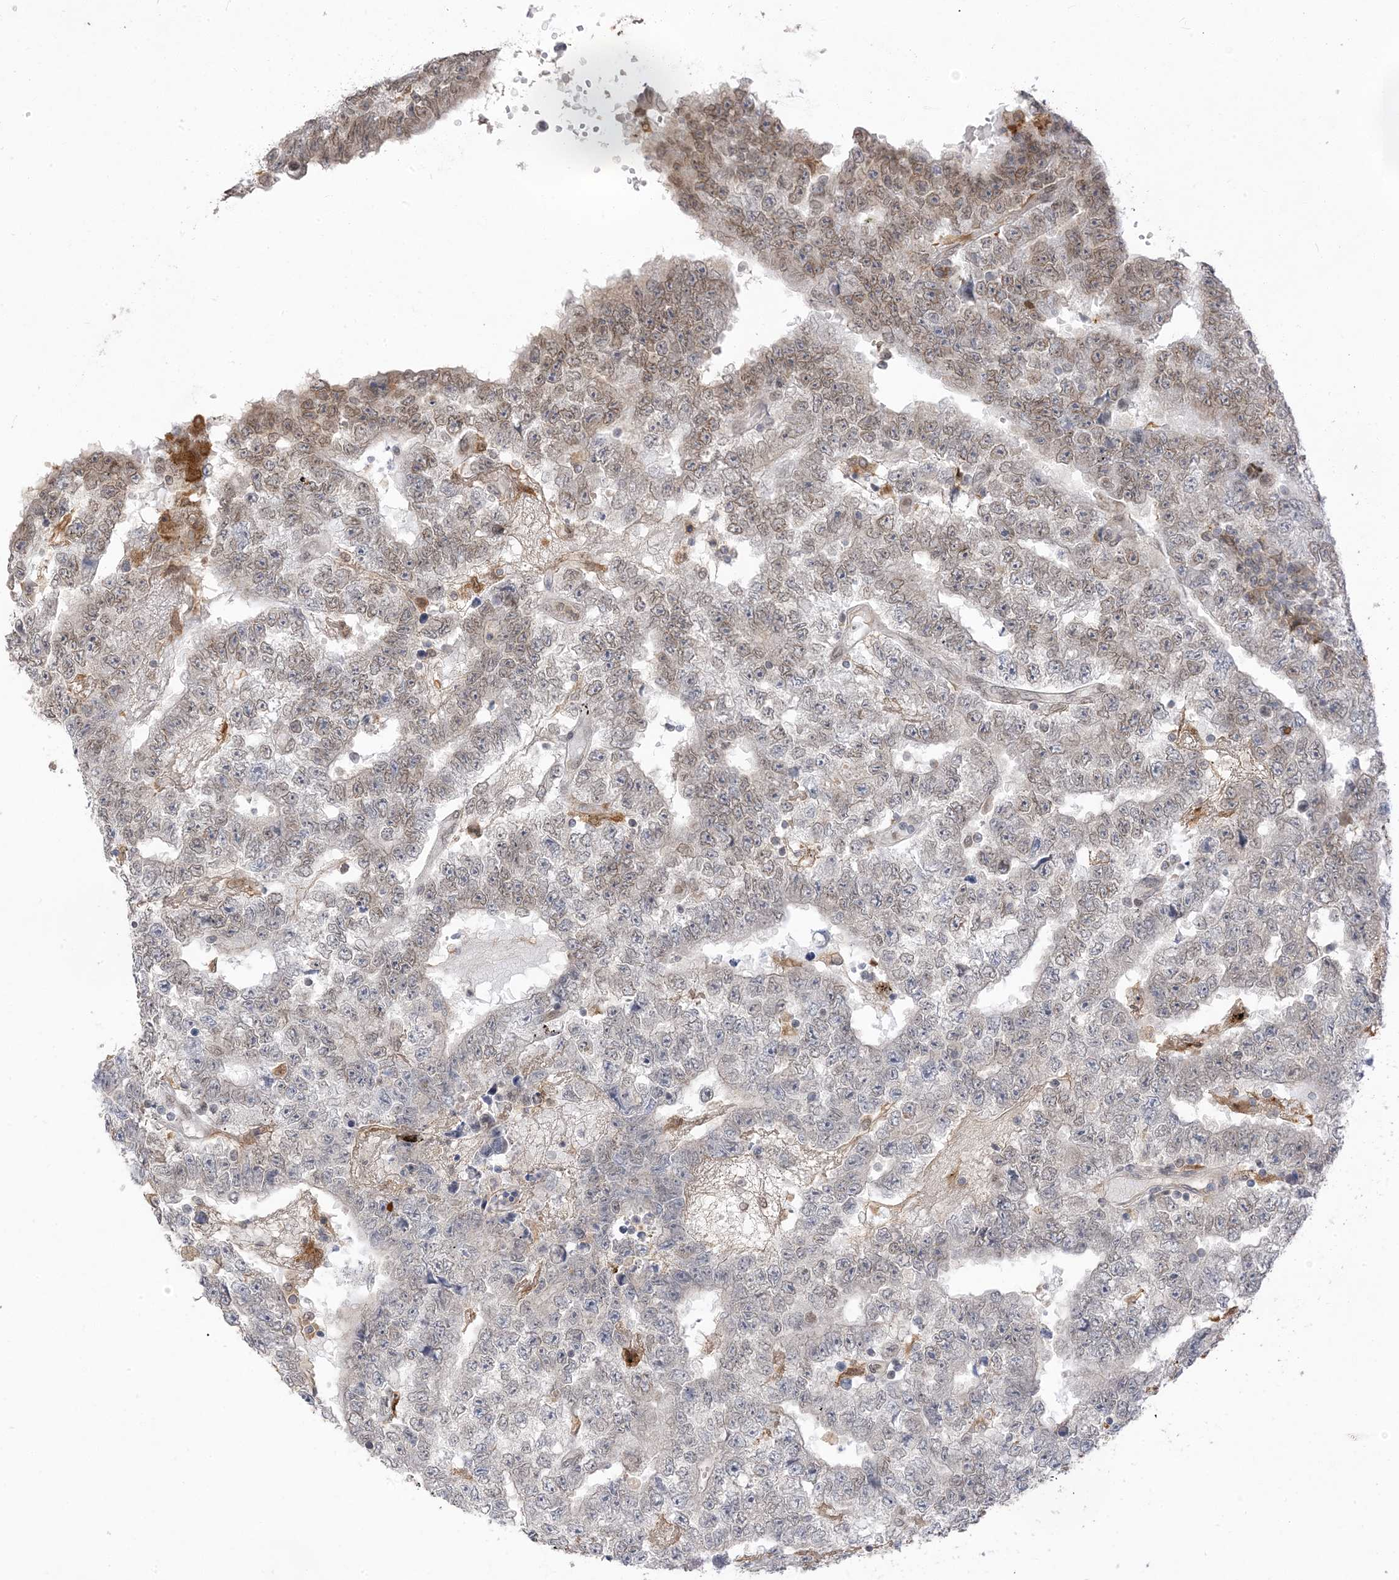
{"staining": {"intensity": "weak", "quantity": "<25%", "location": "nuclear"}, "tissue": "testis cancer", "cell_type": "Tumor cells", "image_type": "cancer", "snomed": [{"axis": "morphology", "description": "Carcinoma, Embryonal, NOS"}, {"axis": "topography", "description": "Testis"}], "caption": "There is no significant positivity in tumor cells of embryonal carcinoma (testis).", "gene": "NAGK", "patient": {"sex": "male", "age": 25}}